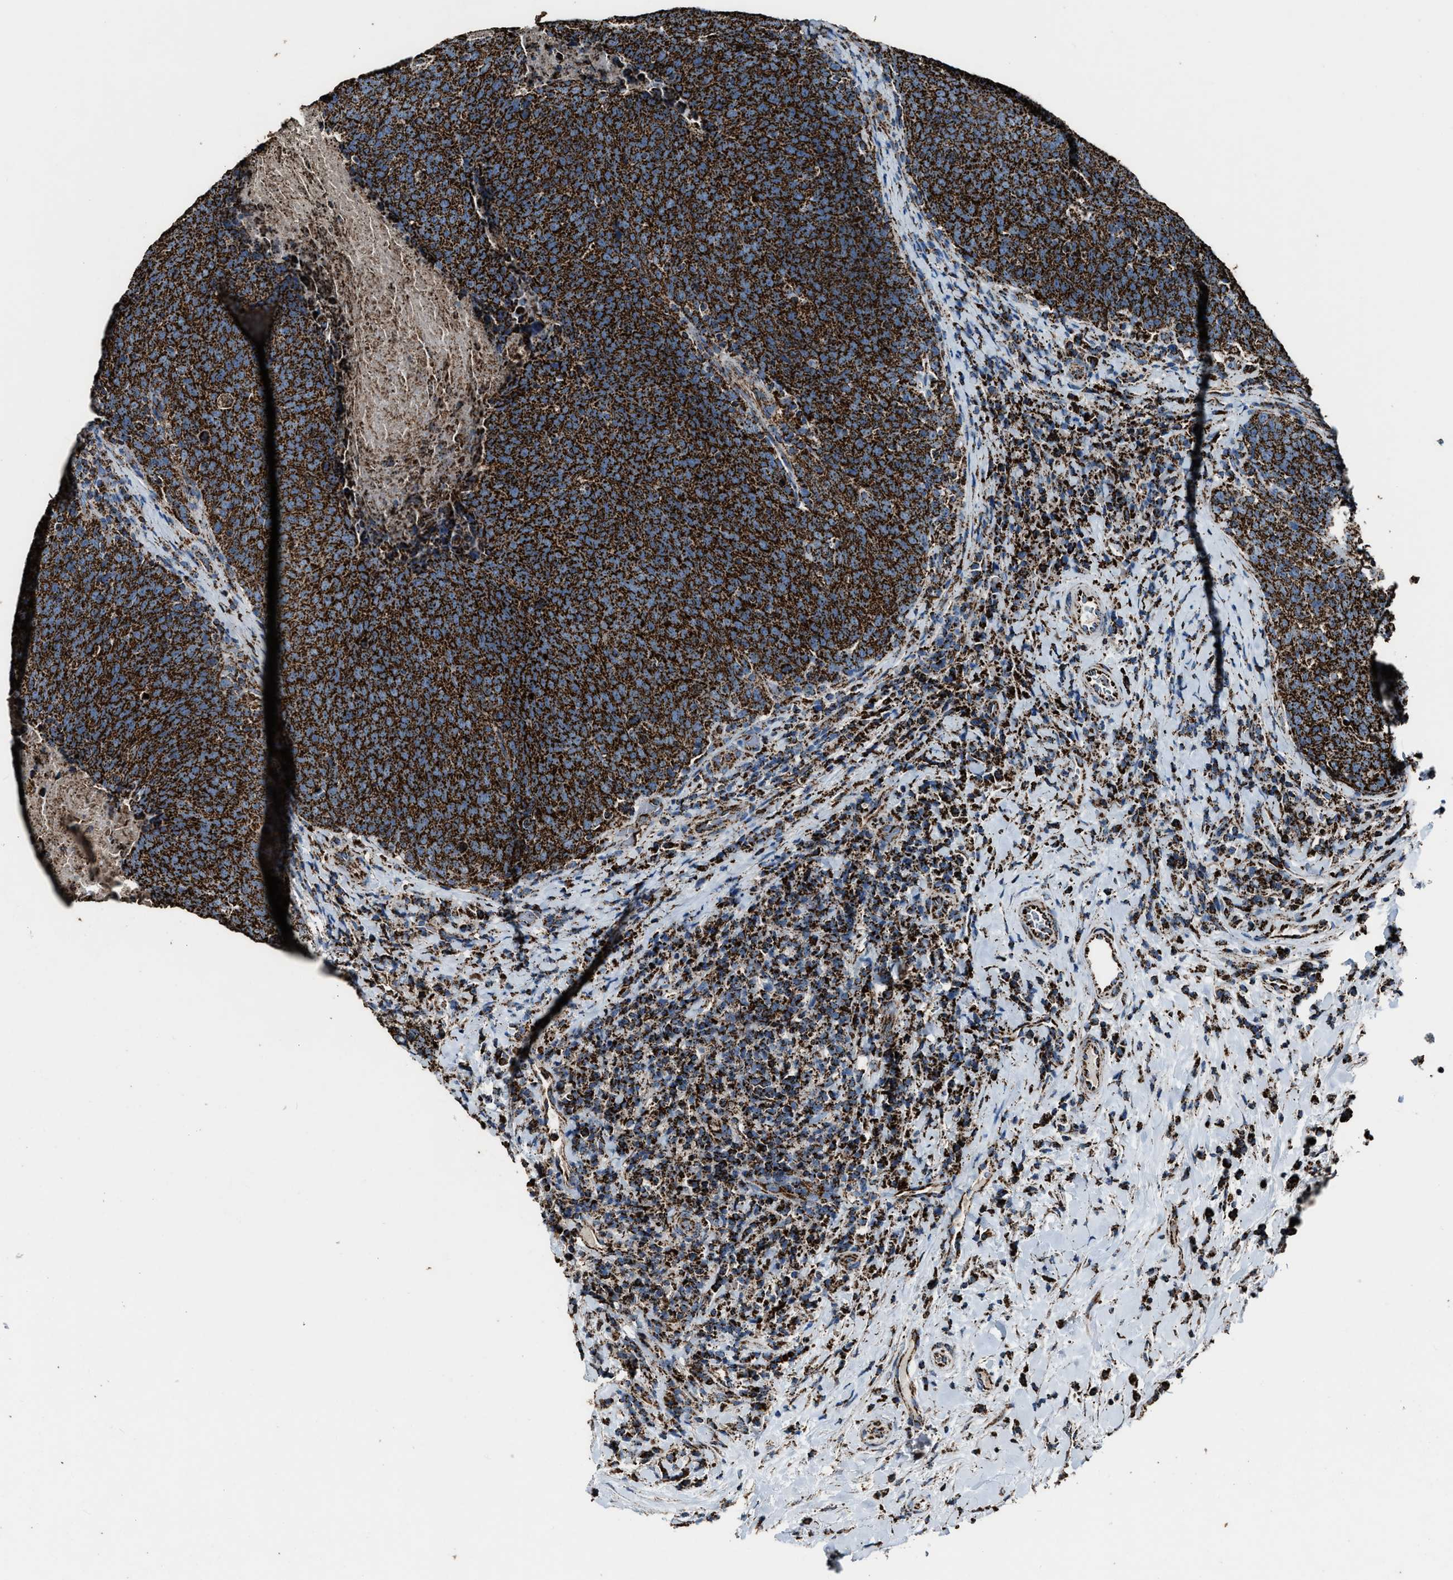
{"staining": {"intensity": "strong", "quantity": ">75%", "location": "cytoplasmic/membranous"}, "tissue": "head and neck cancer", "cell_type": "Tumor cells", "image_type": "cancer", "snomed": [{"axis": "morphology", "description": "Squamous cell carcinoma, NOS"}, {"axis": "morphology", "description": "Squamous cell carcinoma, metastatic, NOS"}, {"axis": "topography", "description": "Lymph node"}, {"axis": "topography", "description": "Head-Neck"}], "caption": "Immunohistochemistry (IHC) histopathology image of neoplastic tissue: head and neck cancer stained using IHC displays high levels of strong protein expression localized specifically in the cytoplasmic/membranous of tumor cells, appearing as a cytoplasmic/membranous brown color.", "gene": "MDH2", "patient": {"sex": "male", "age": 62}}